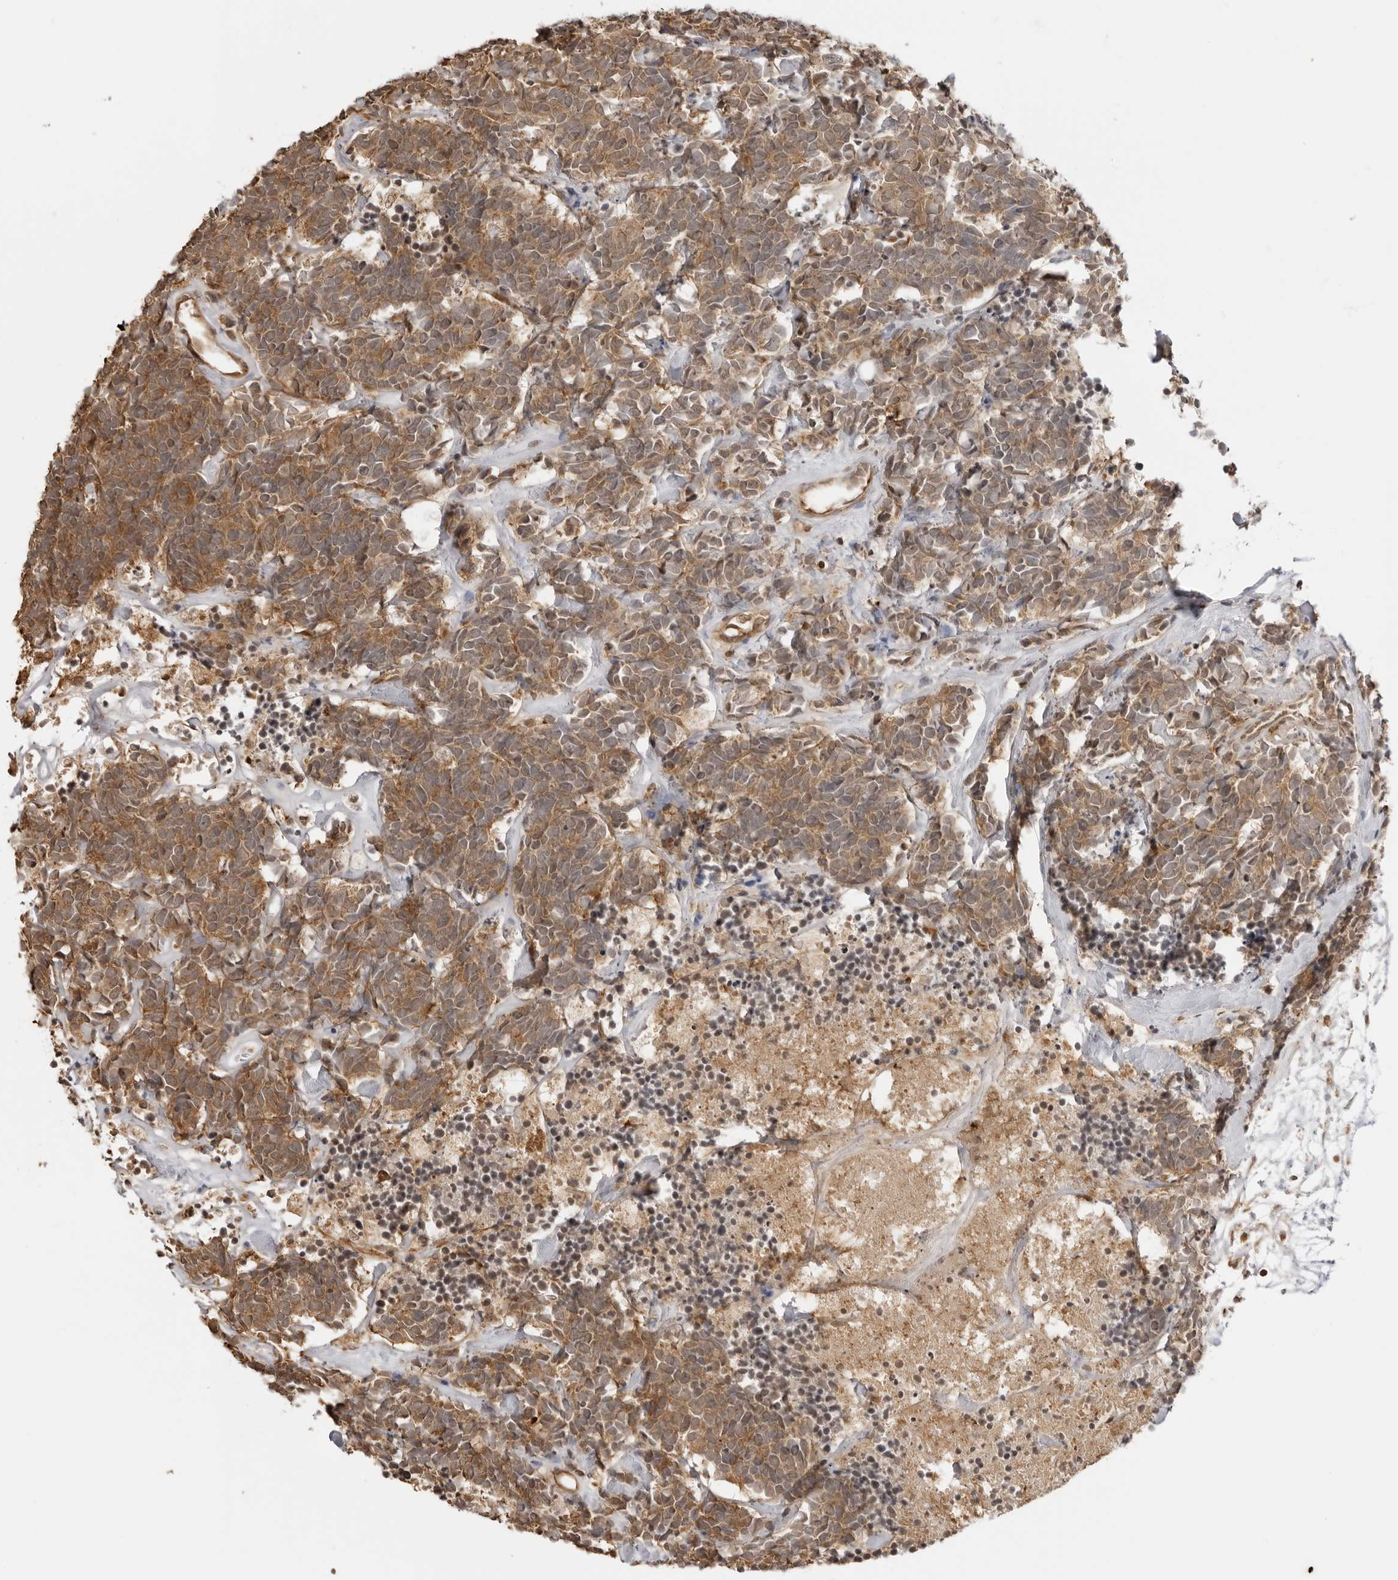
{"staining": {"intensity": "moderate", "quantity": ">75%", "location": "cytoplasmic/membranous"}, "tissue": "carcinoid", "cell_type": "Tumor cells", "image_type": "cancer", "snomed": [{"axis": "morphology", "description": "Carcinoma, NOS"}, {"axis": "morphology", "description": "Carcinoid, malignant, NOS"}, {"axis": "topography", "description": "Urinary bladder"}], "caption": "Immunohistochemical staining of human carcinoid reveals moderate cytoplasmic/membranous protein staining in about >75% of tumor cells.", "gene": "IKBKE", "patient": {"sex": "male", "age": 57}}